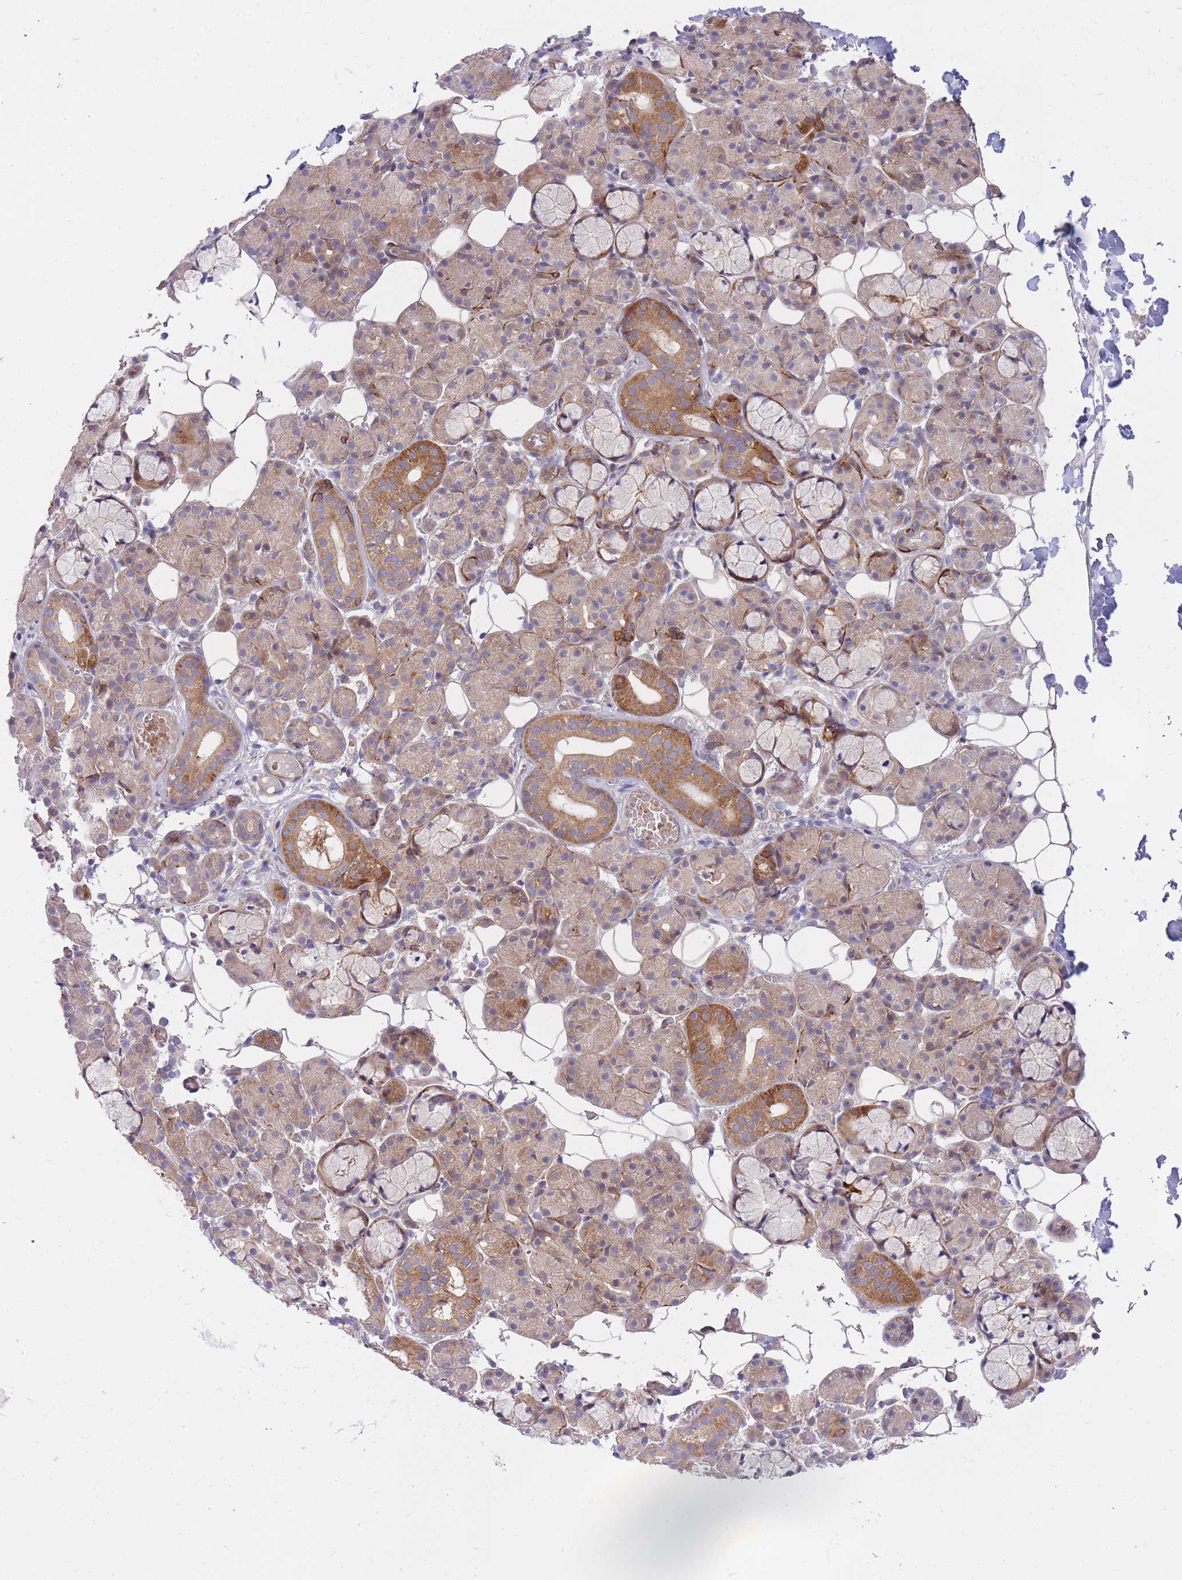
{"staining": {"intensity": "moderate", "quantity": "25%-75%", "location": "cytoplasmic/membranous"}, "tissue": "salivary gland", "cell_type": "Glandular cells", "image_type": "normal", "snomed": [{"axis": "morphology", "description": "Normal tissue, NOS"}, {"axis": "topography", "description": "Salivary gland"}], "caption": "Immunohistochemistry (IHC) (DAB (3,3'-diaminobenzidine)) staining of benign human salivary gland demonstrates moderate cytoplasmic/membranous protein staining in about 25%-75% of glandular cells. (Brightfield microscopy of DAB IHC at high magnification).", "gene": "CHAC1", "patient": {"sex": "male", "age": 63}}